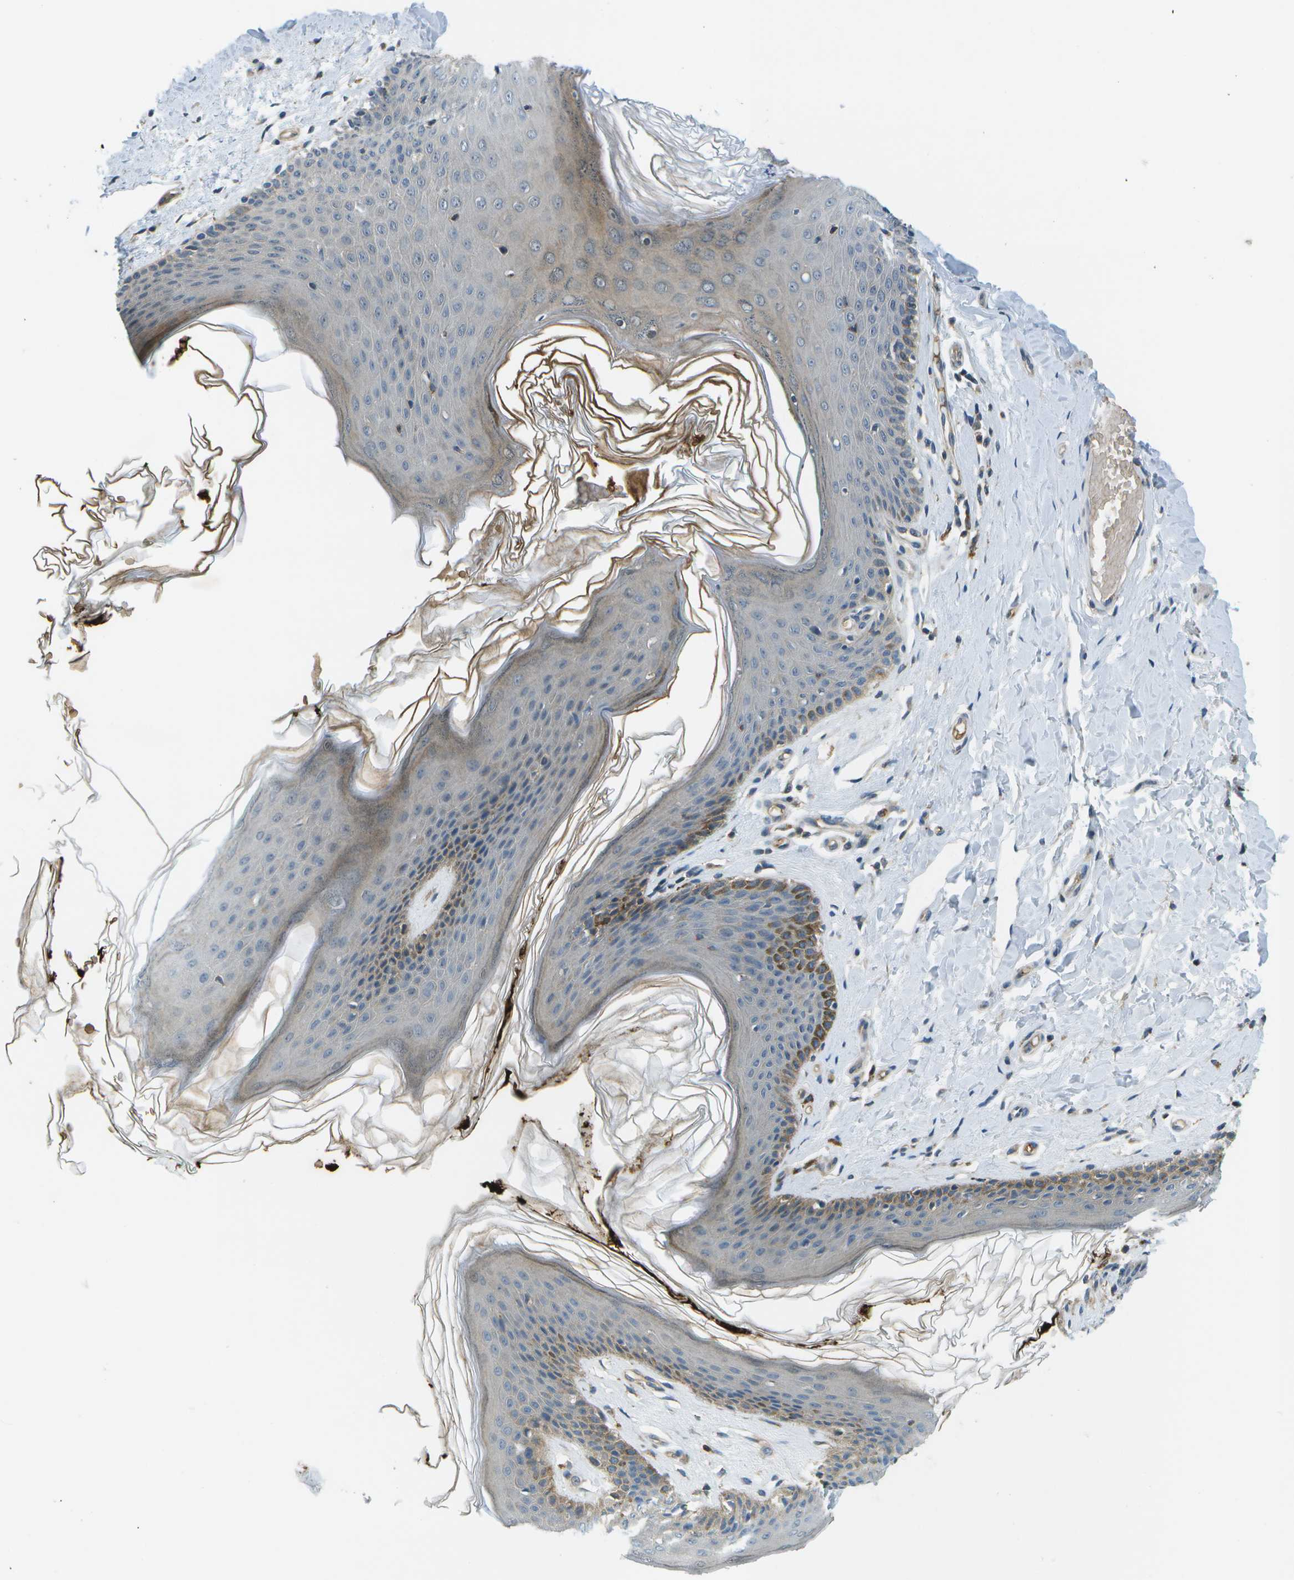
{"staining": {"intensity": "moderate", "quantity": "<25%", "location": "cytoplasmic/membranous"}, "tissue": "skin", "cell_type": "Epidermal cells", "image_type": "normal", "snomed": [{"axis": "morphology", "description": "Normal tissue, NOS"}, {"axis": "topography", "description": "Vulva"}], "caption": "Immunohistochemical staining of benign skin exhibits <25% levels of moderate cytoplasmic/membranous protein expression in about <25% of epidermal cells.", "gene": "CTIF", "patient": {"sex": "female", "age": 66}}